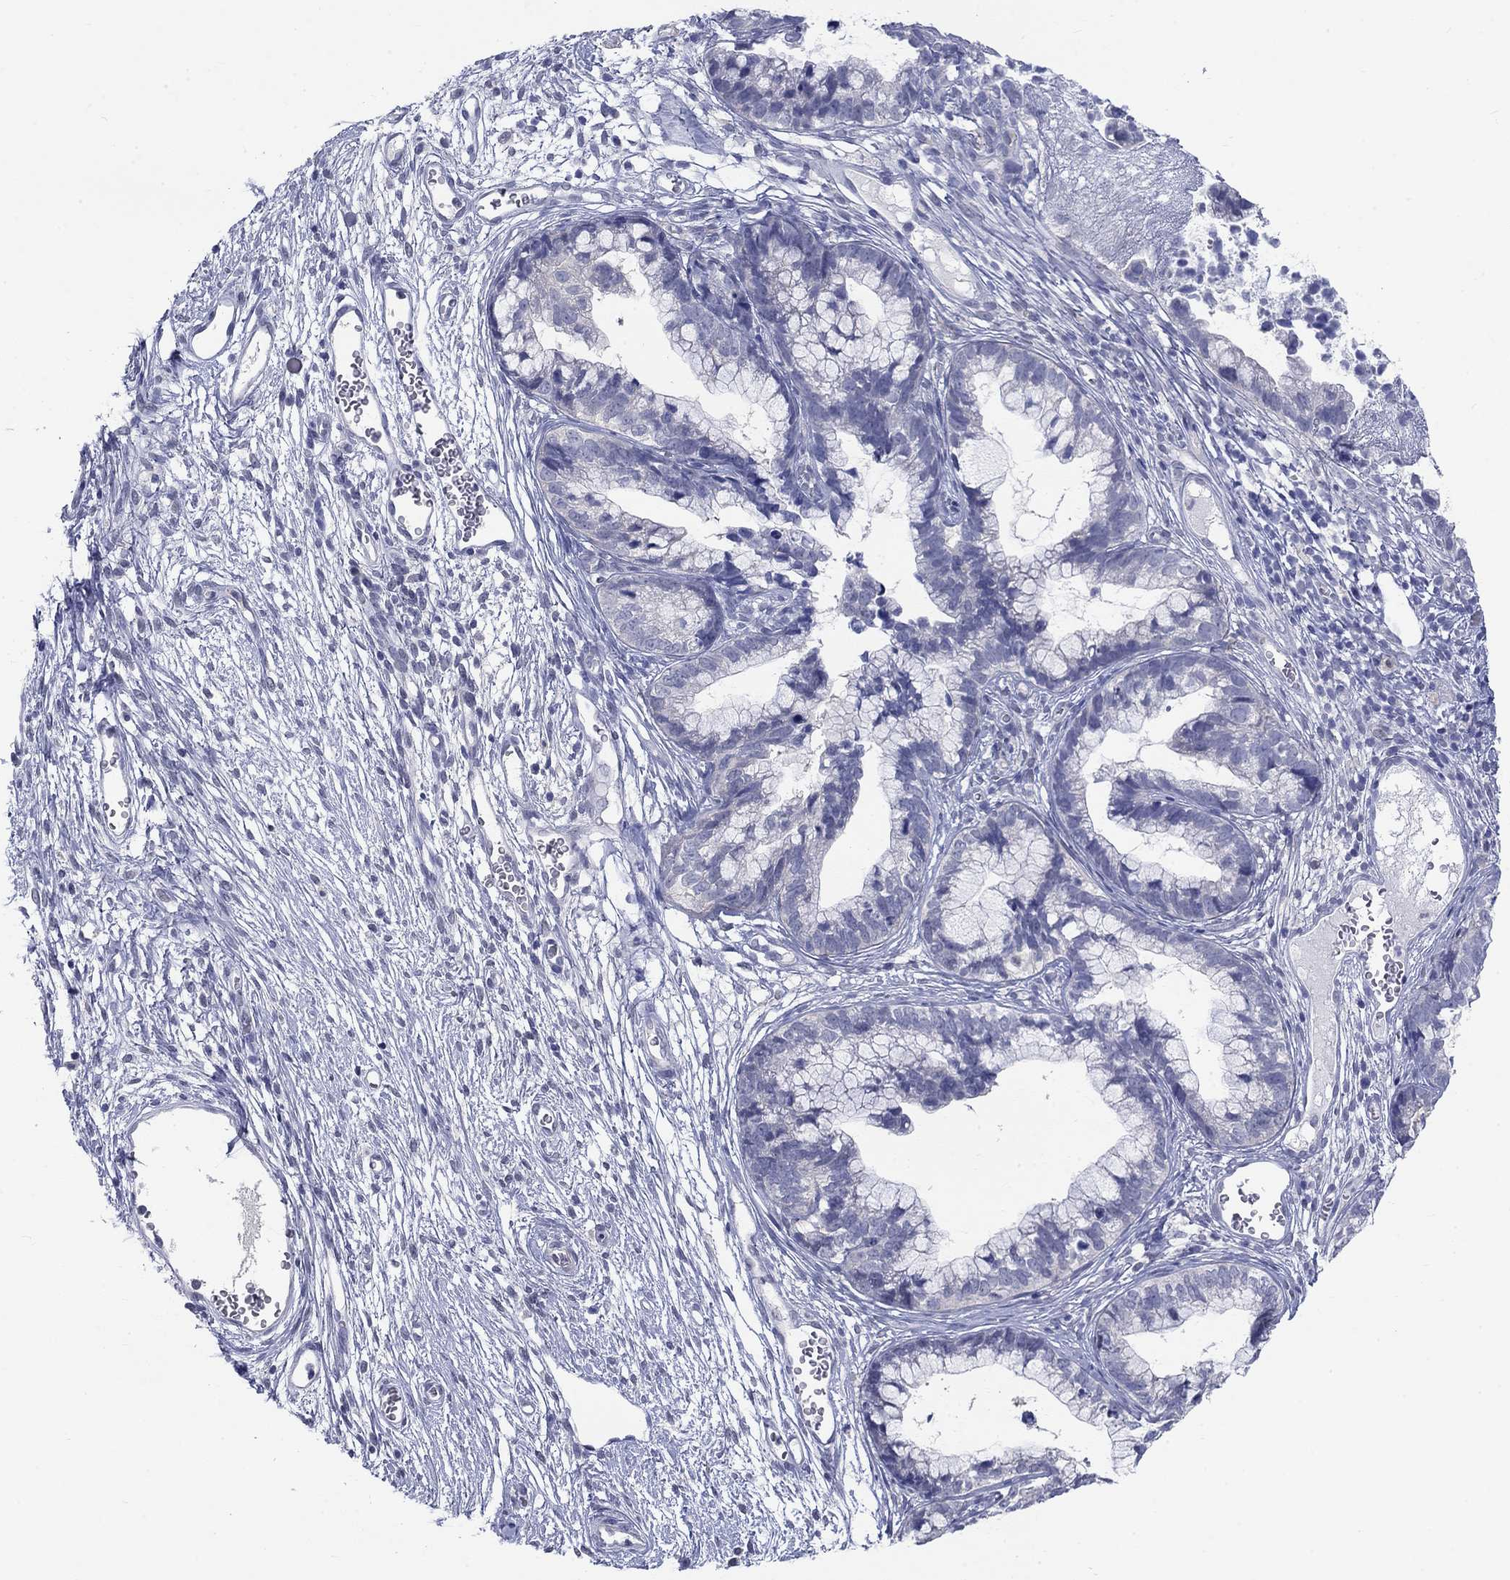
{"staining": {"intensity": "negative", "quantity": "none", "location": "none"}, "tissue": "cervical cancer", "cell_type": "Tumor cells", "image_type": "cancer", "snomed": [{"axis": "morphology", "description": "Adenocarcinoma, NOS"}, {"axis": "topography", "description": "Cervix"}], "caption": "The immunohistochemistry (IHC) image has no significant positivity in tumor cells of cervical adenocarcinoma tissue. (DAB immunohistochemistry with hematoxylin counter stain).", "gene": "EGFLAM", "patient": {"sex": "female", "age": 44}}